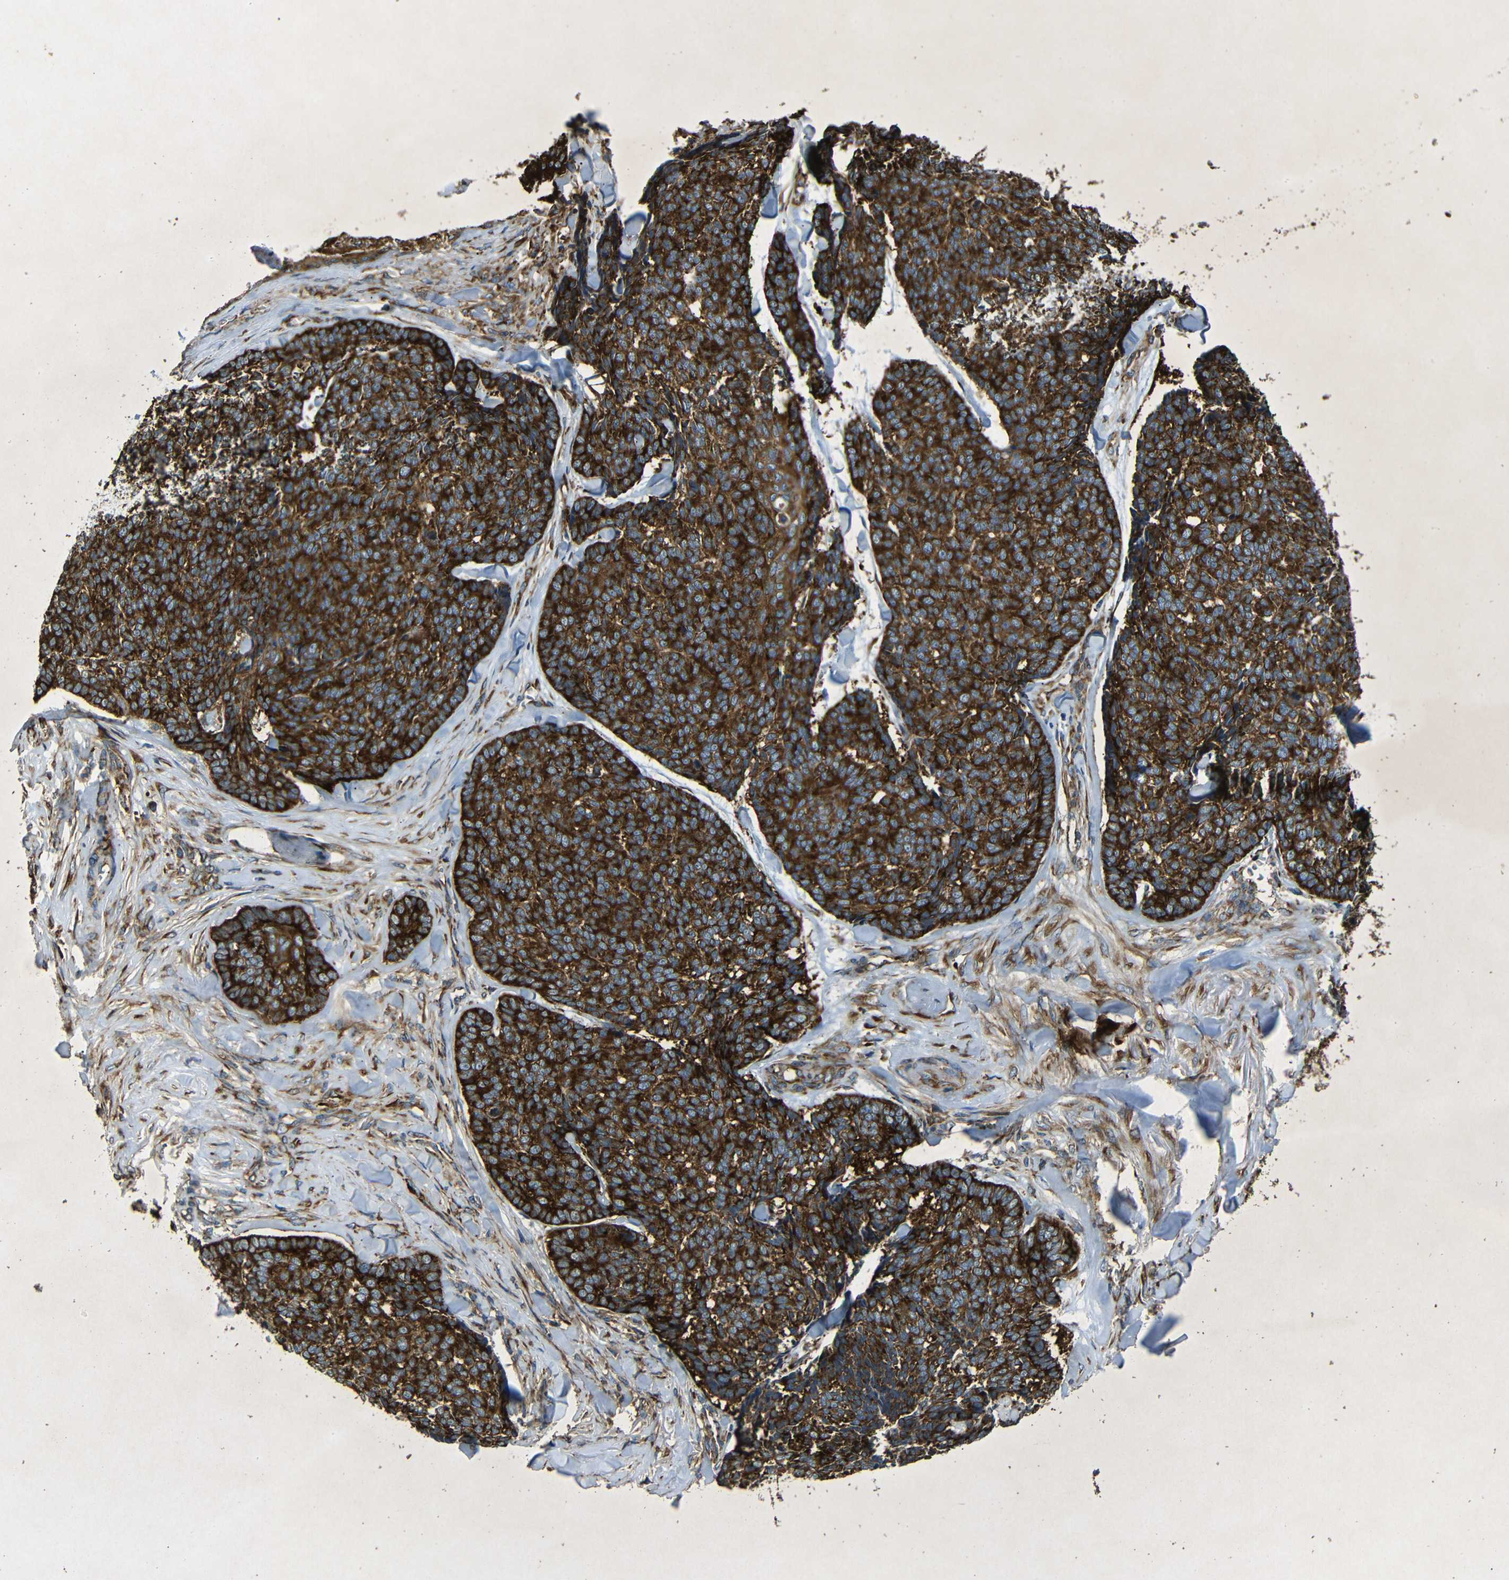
{"staining": {"intensity": "strong", "quantity": ">75%", "location": "cytoplasmic/membranous"}, "tissue": "skin cancer", "cell_type": "Tumor cells", "image_type": "cancer", "snomed": [{"axis": "morphology", "description": "Basal cell carcinoma"}, {"axis": "topography", "description": "Skin"}], "caption": "Skin cancer stained for a protein shows strong cytoplasmic/membranous positivity in tumor cells. Using DAB (3,3'-diaminobenzidine) (brown) and hematoxylin (blue) stains, captured at high magnification using brightfield microscopy.", "gene": "BTF3", "patient": {"sex": "male", "age": 84}}